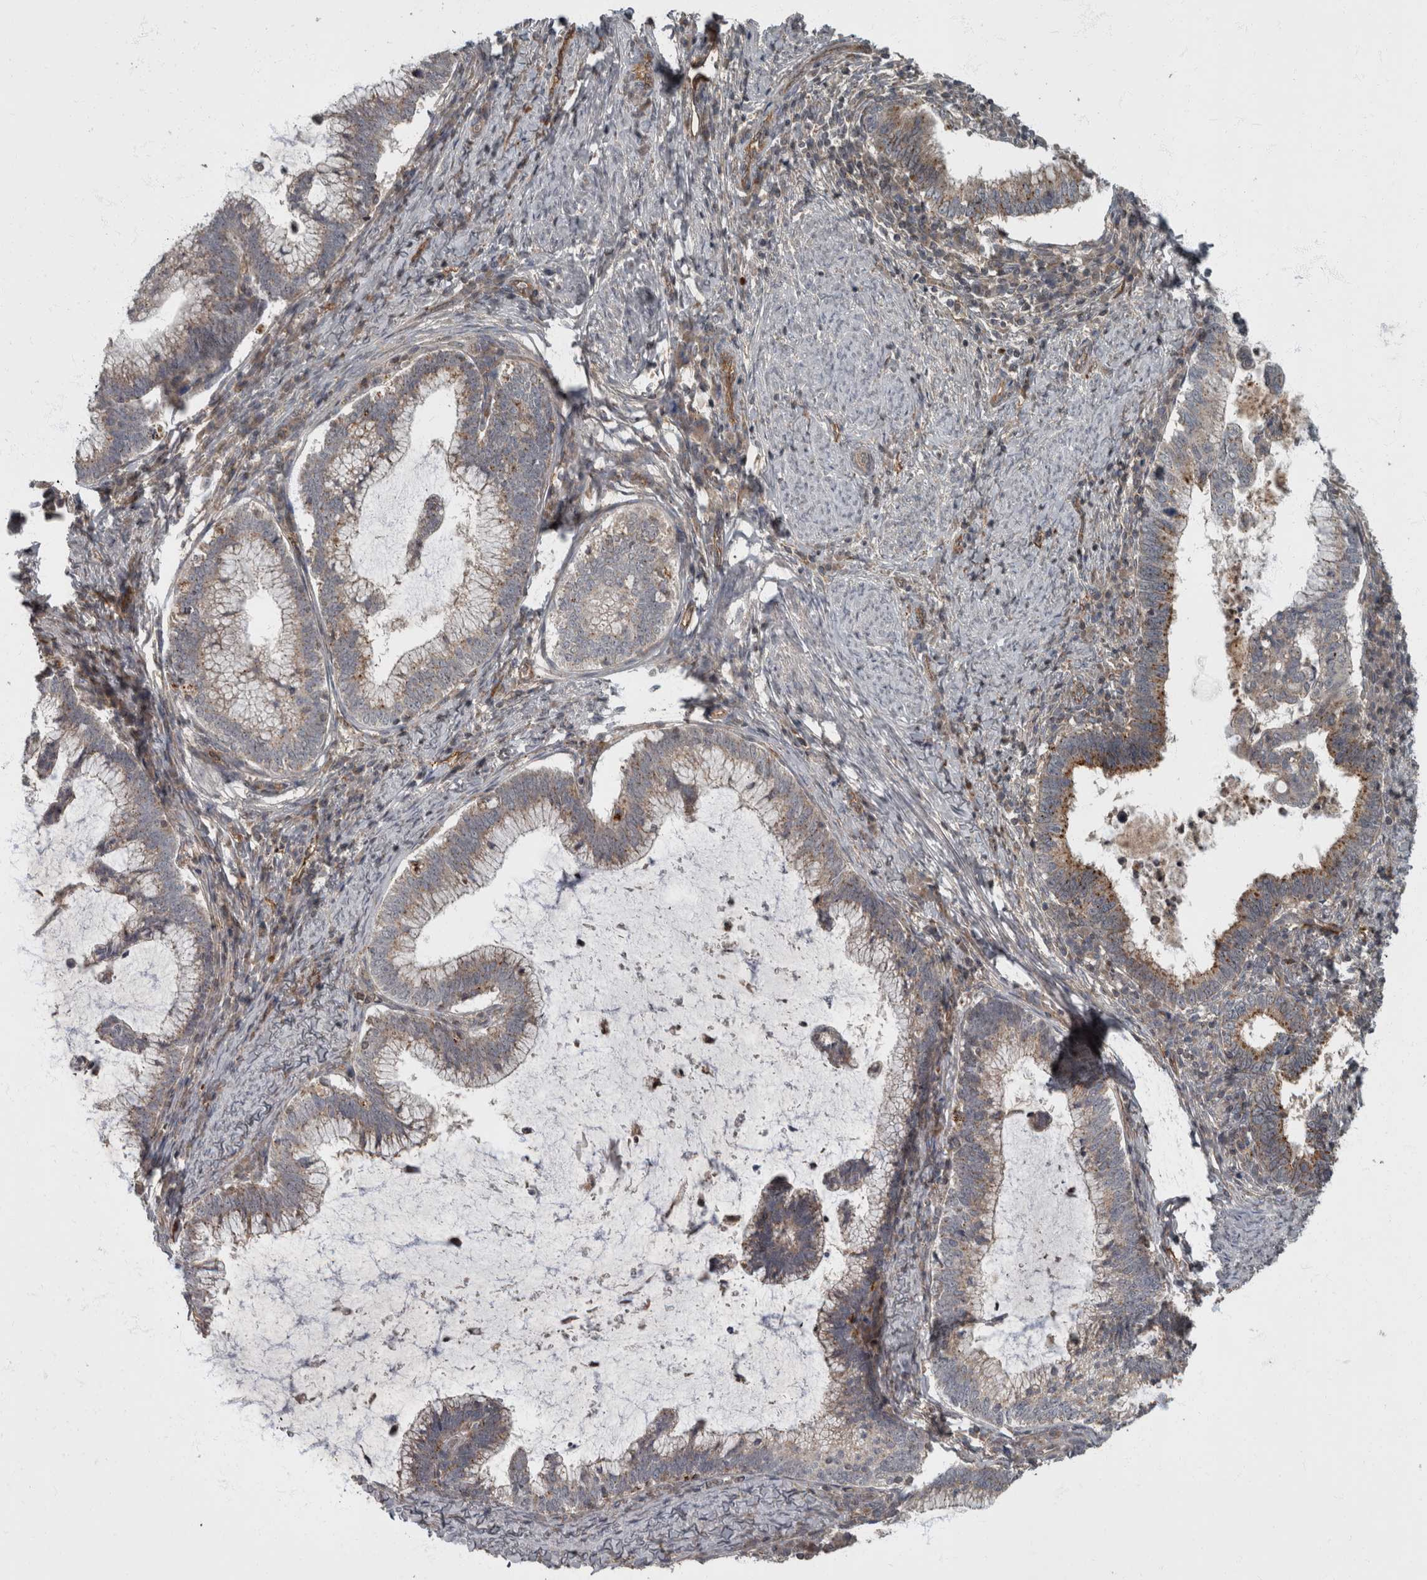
{"staining": {"intensity": "weak", "quantity": "25%-75%", "location": "cytoplasmic/membranous"}, "tissue": "cervical cancer", "cell_type": "Tumor cells", "image_type": "cancer", "snomed": [{"axis": "morphology", "description": "Adenocarcinoma, NOS"}, {"axis": "topography", "description": "Cervix"}], "caption": "Protein positivity by IHC displays weak cytoplasmic/membranous staining in approximately 25%-75% of tumor cells in cervical cancer (adenocarcinoma).", "gene": "VEGFD", "patient": {"sex": "female", "age": 36}}